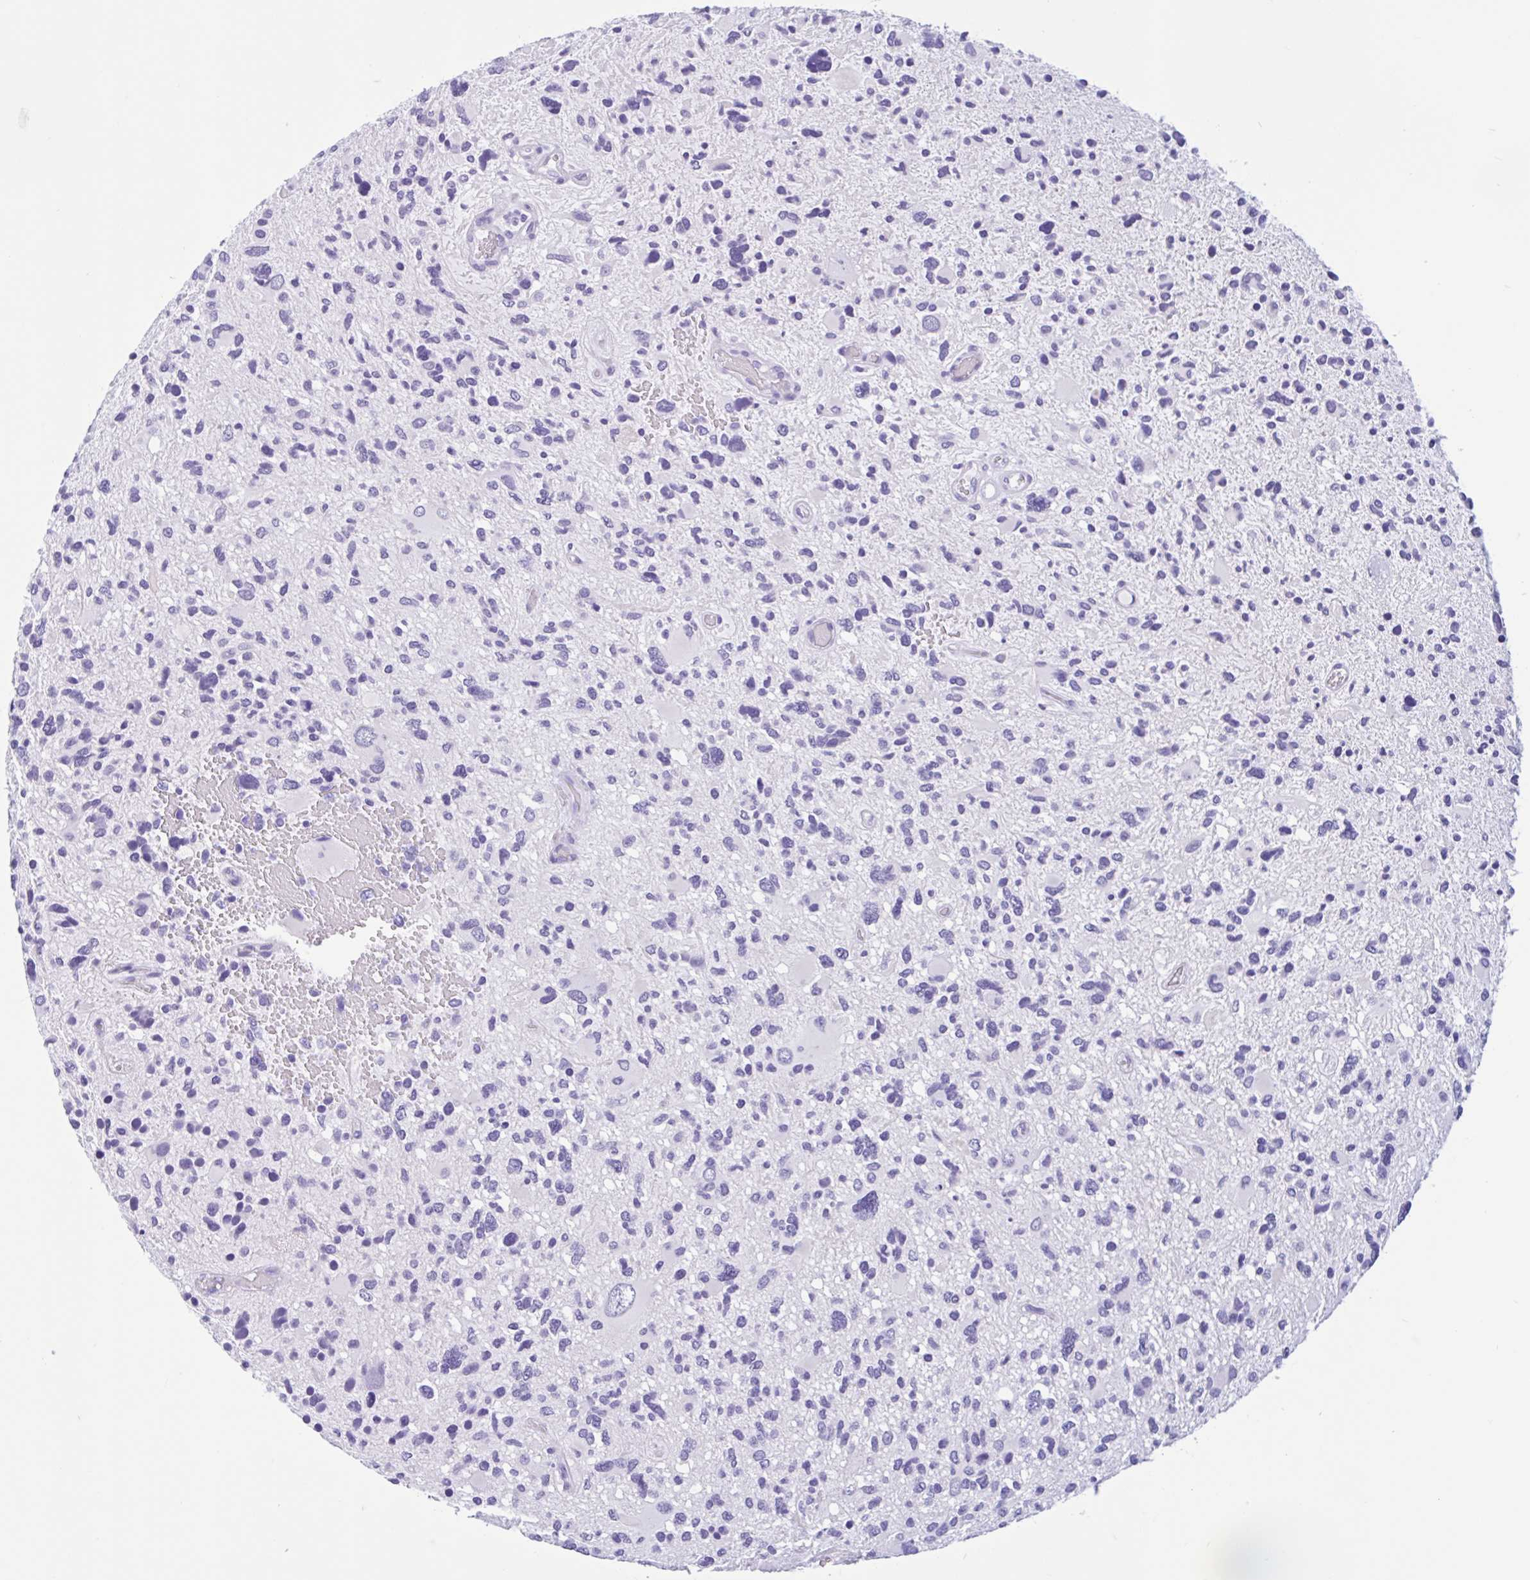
{"staining": {"intensity": "negative", "quantity": "none", "location": "none"}, "tissue": "glioma", "cell_type": "Tumor cells", "image_type": "cancer", "snomed": [{"axis": "morphology", "description": "Glioma, malignant, High grade"}, {"axis": "topography", "description": "Brain"}], "caption": "There is no significant staining in tumor cells of malignant glioma (high-grade).", "gene": "ZNF319", "patient": {"sex": "female", "age": 11}}